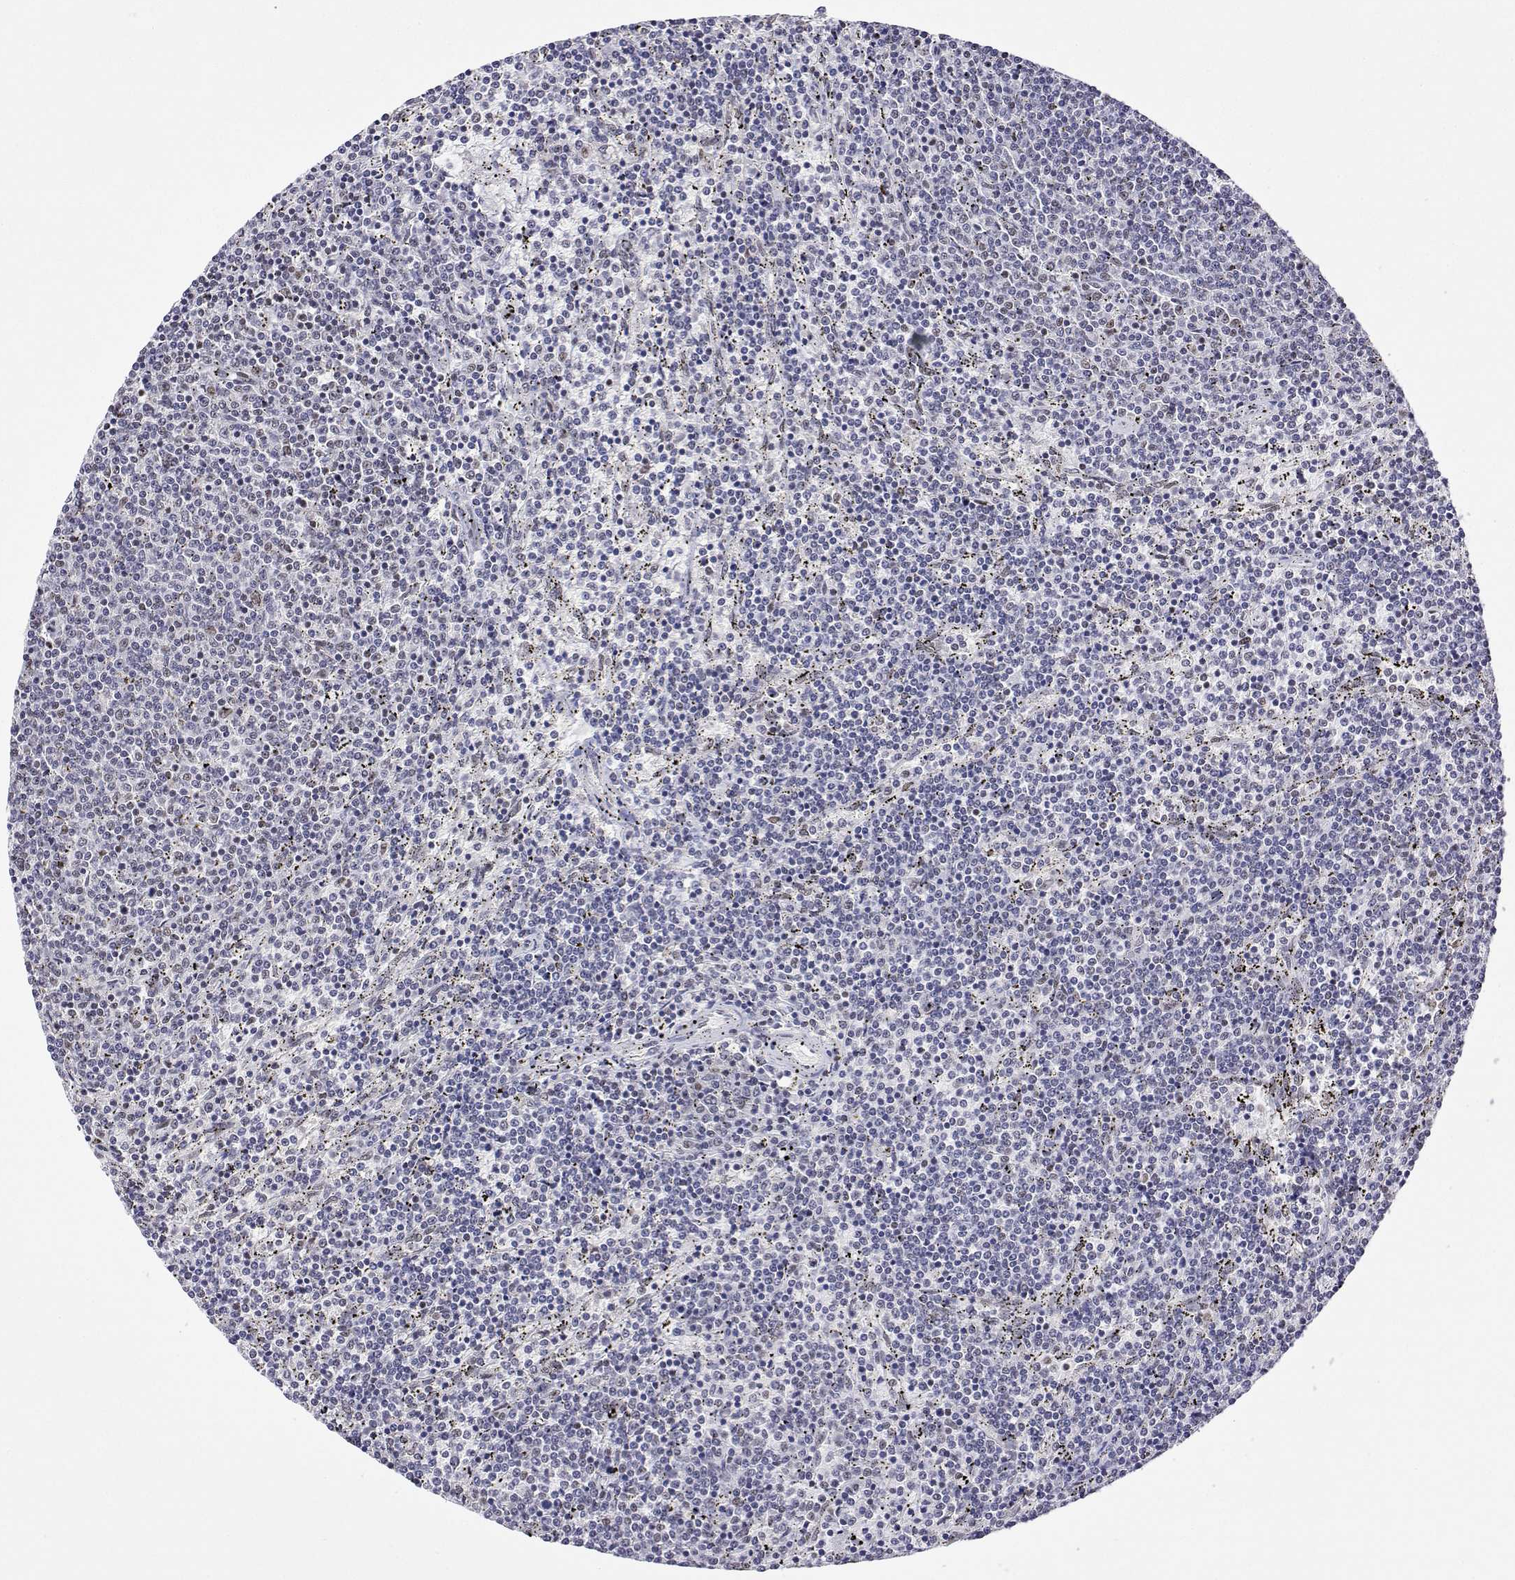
{"staining": {"intensity": "negative", "quantity": "none", "location": "none"}, "tissue": "lymphoma", "cell_type": "Tumor cells", "image_type": "cancer", "snomed": [{"axis": "morphology", "description": "Malignant lymphoma, non-Hodgkin's type, Low grade"}, {"axis": "topography", "description": "Spleen"}], "caption": "An image of low-grade malignant lymphoma, non-Hodgkin's type stained for a protein reveals no brown staining in tumor cells.", "gene": "ADAR", "patient": {"sex": "female", "age": 50}}